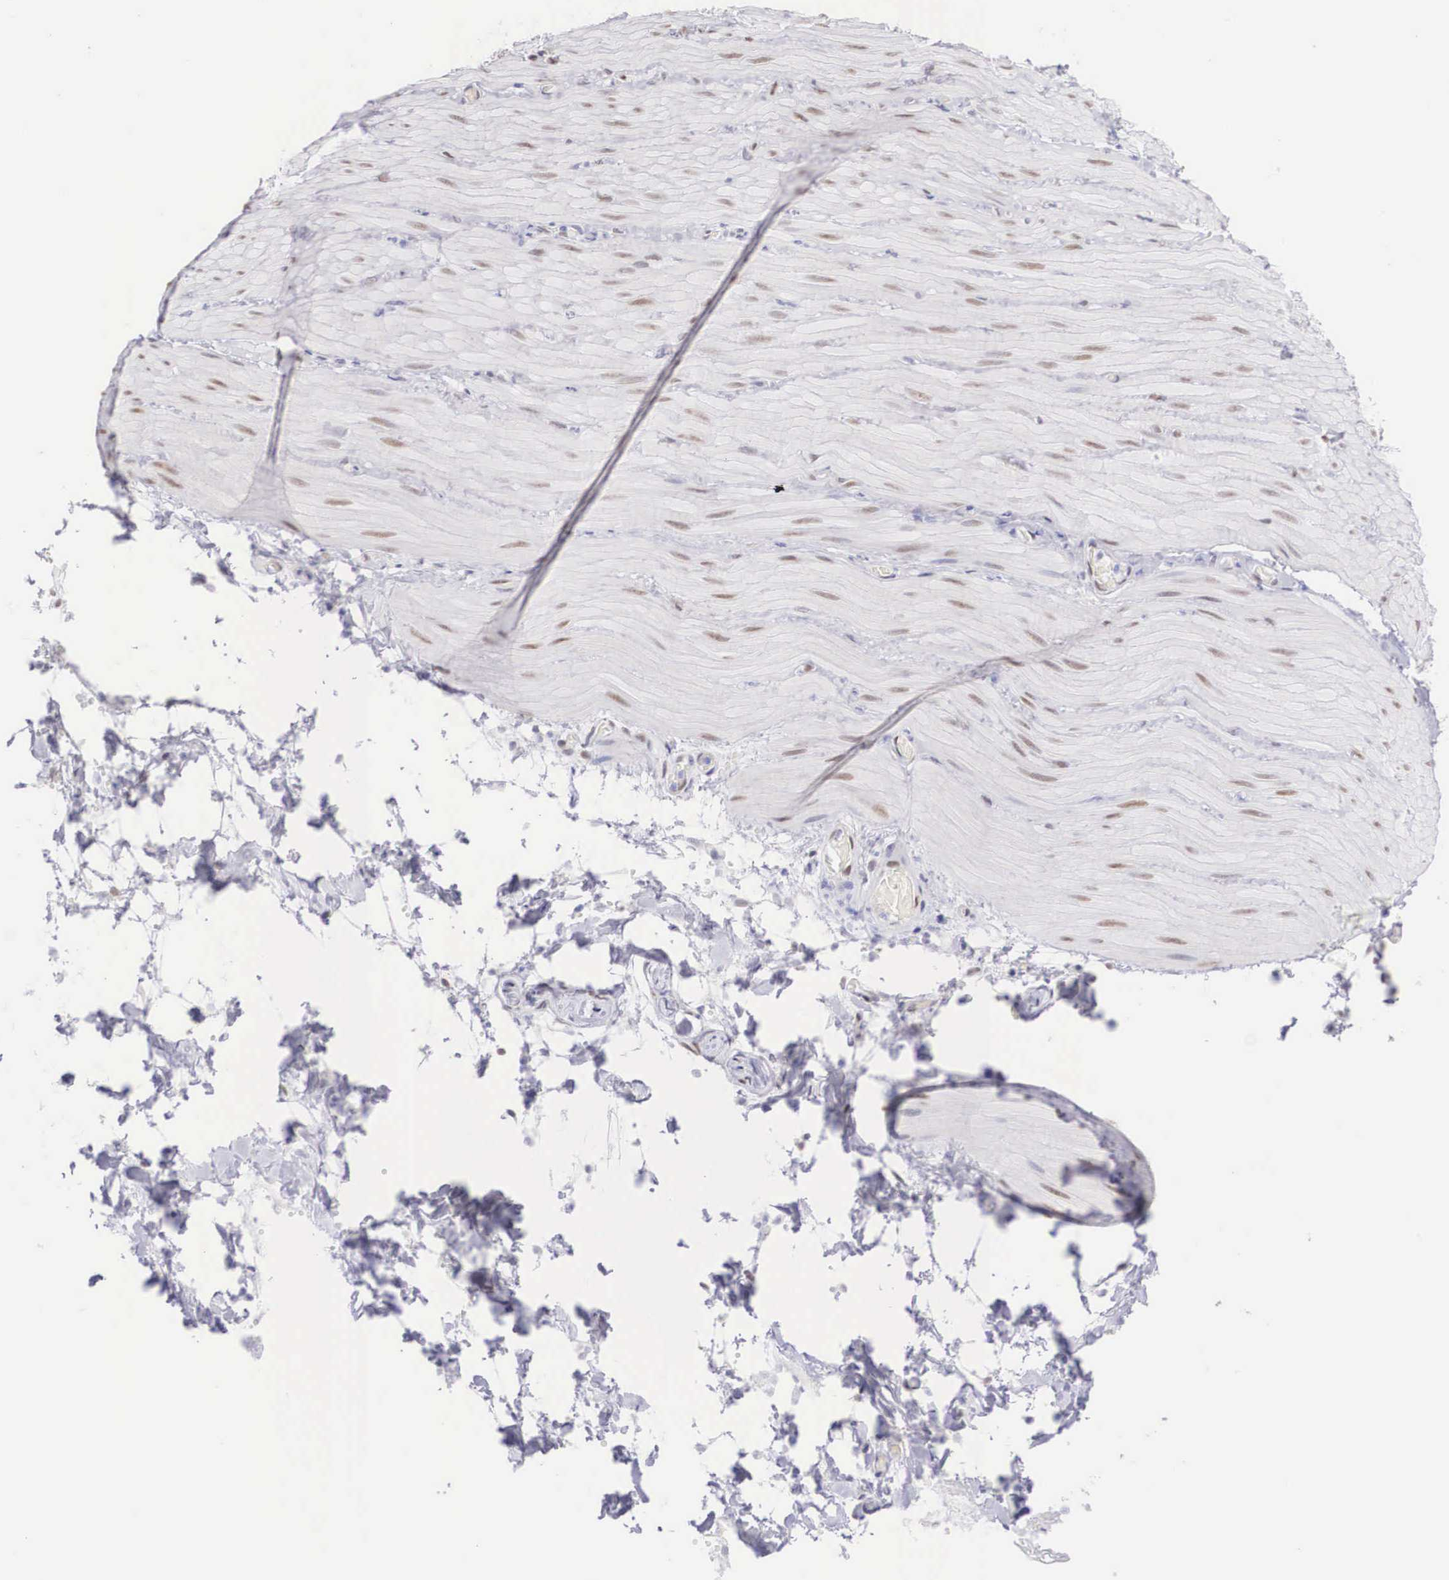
{"staining": {"intensity": "weak", "quantity": "25%-75%", "location": "nuclear"}, "tissue": "smooth muscle", "cell_type": "Smooth muscle cells", "image_type": "normal", "snomed": [{"axis": "morphology", "description": "Normal tissue, NOS"}, {"axis": "topography", "description": "Duodenum"}], "caption": "Unremarkable smooth muscle shows weak nuclear staining in about 25%-75% of smooth muscle cells, visualized by immunohistochemistry. (DAB = brown stain, brightfield microscopy at high magnification).", "gene": "HMGN5", "patient": {"sex": "male", "age": 63}}